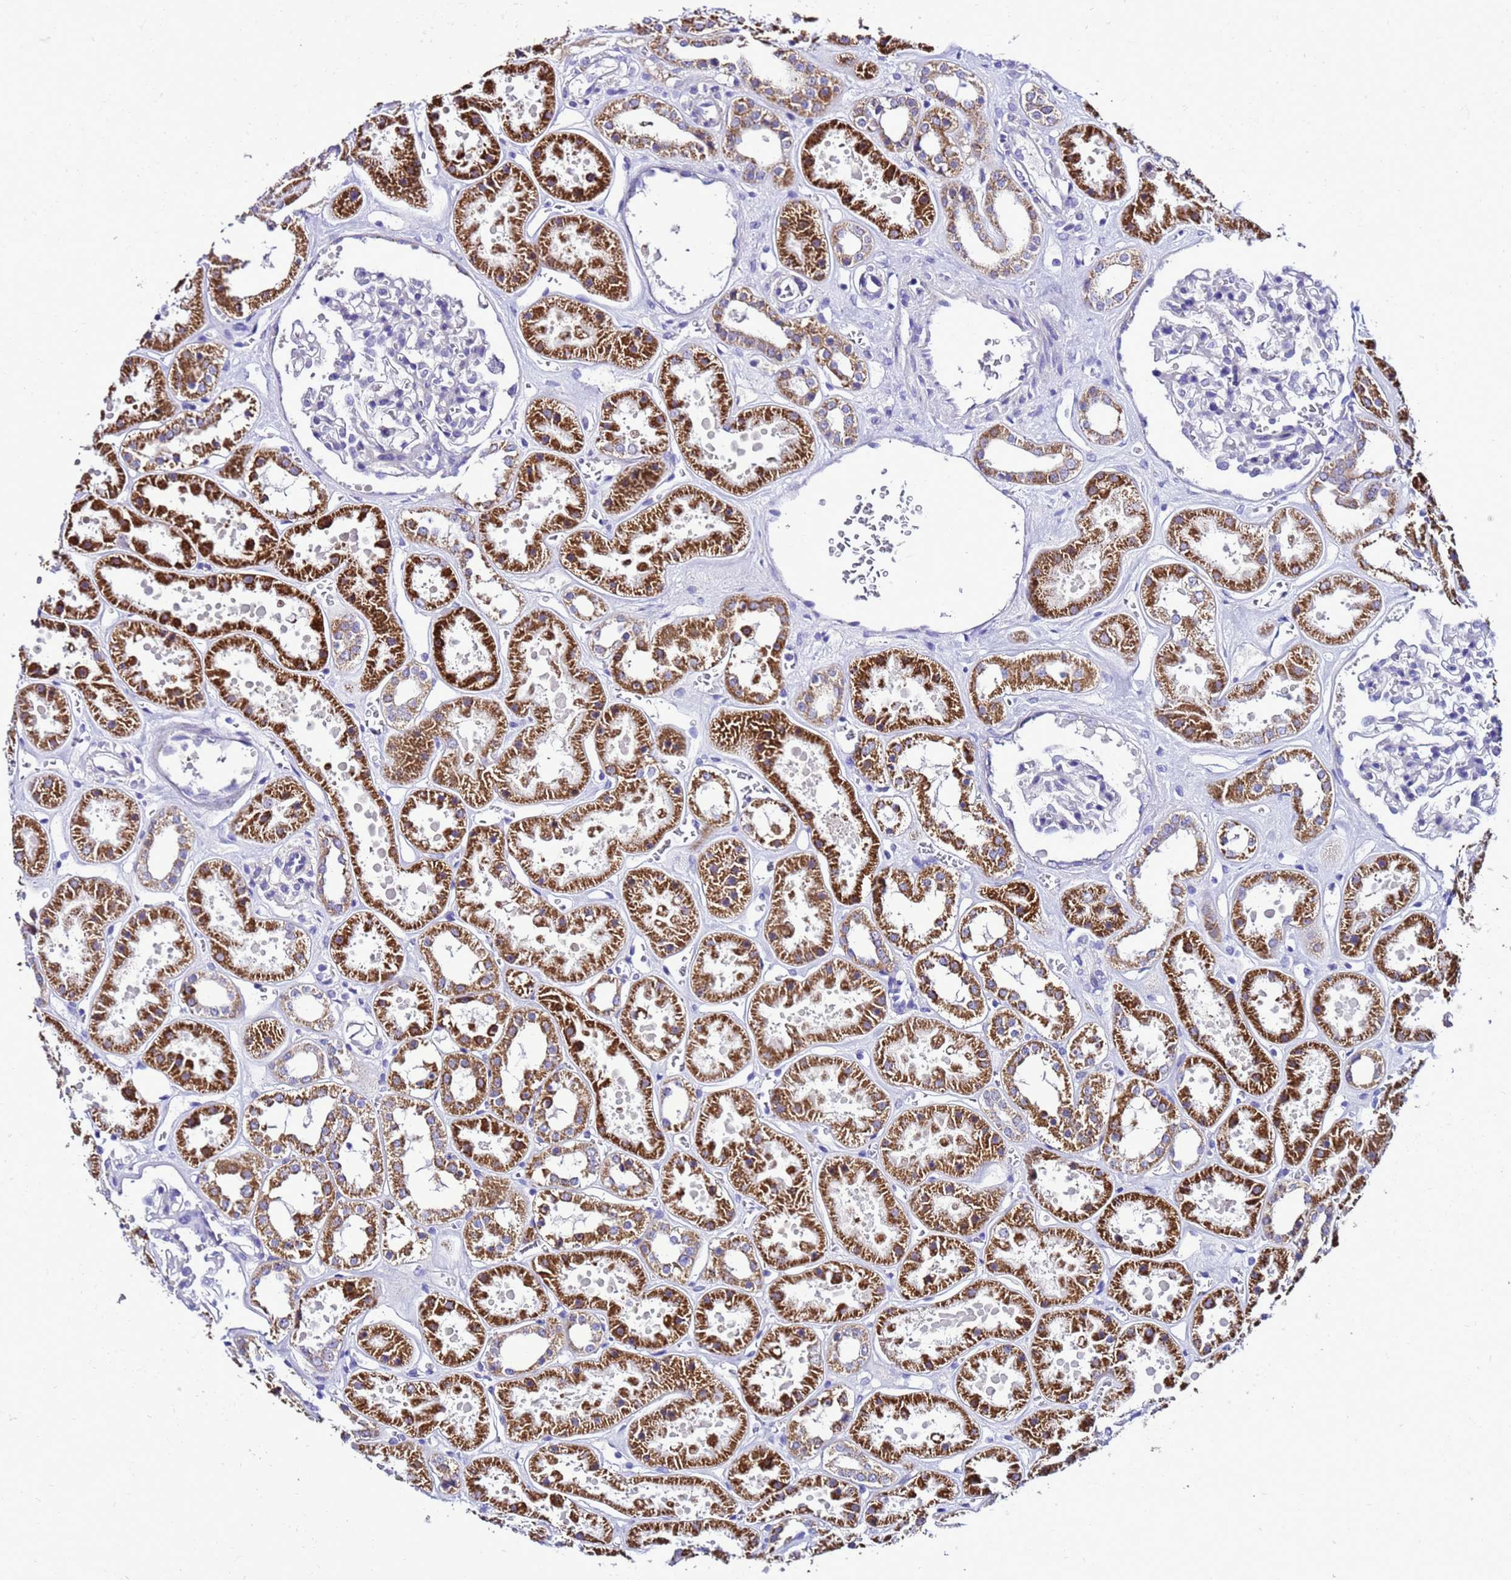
{"staining": {"intensity": "negative", "quantity": "none", "location": "none"}, "tissue": "kidney", "cell_type": "Cells in glomeruli", "image_type": "normal", "snomed": [{"axis": "morphology", "description": "Normal tissue, NOS"}, {"axis": "topography", "description": "Kidney"}], "caption": "Immunohistochemical staining of benign human kidney demonstrates no significant expression in cells in glomeruli. (DAB immunohistochemistry (IHC) visualized using brightfield microscopy, high magnification).", "gene": "DPH6", "patient": {"sex": "female", "age": 41}}